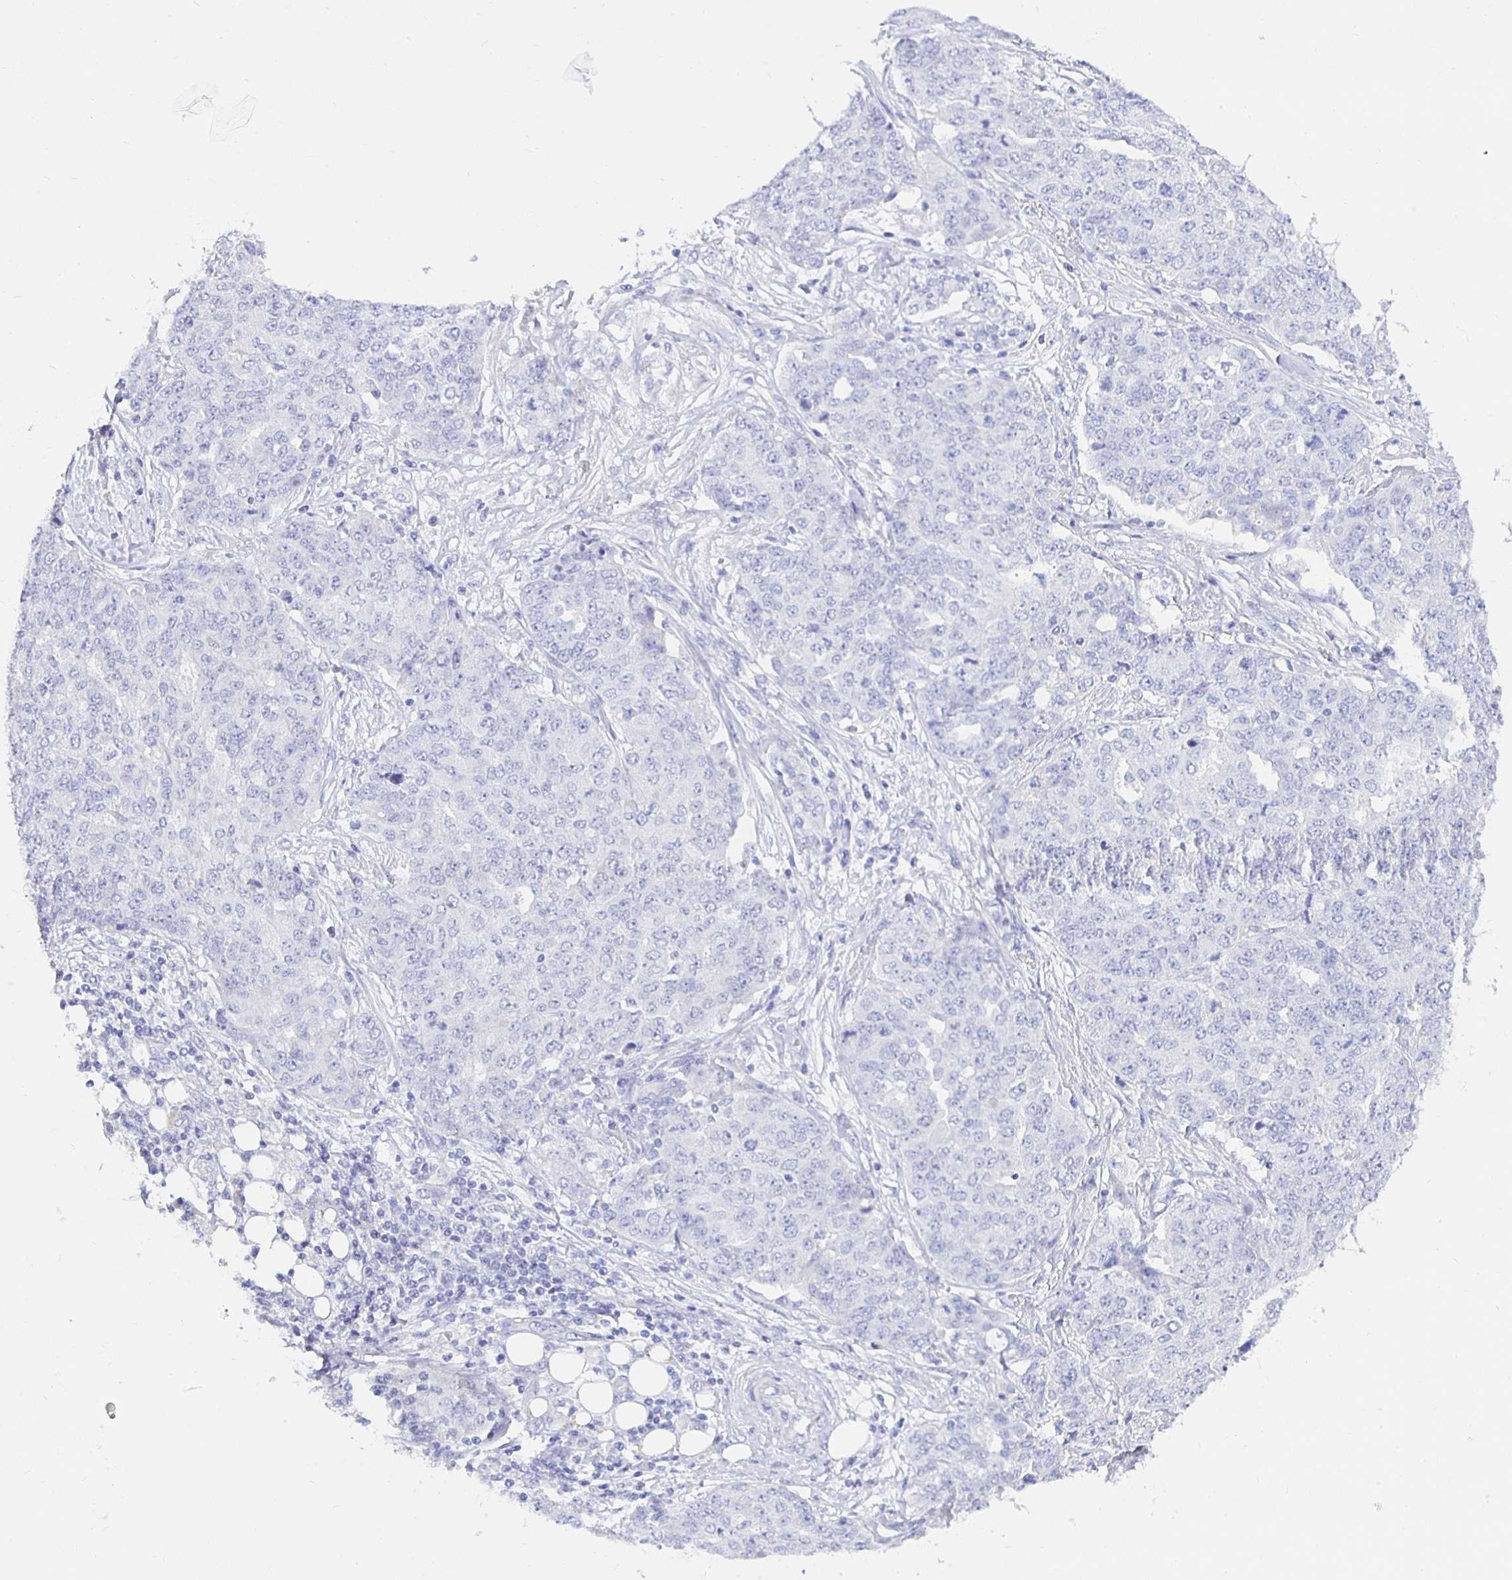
{"staining": {"intensity": "negative", "quantity": "none", "location": "none"}, "tissue": "ovarian cancer", "cell_type": "Tumor cells", "image_type": "cancer", "snomed": [{"axis": "morphology", "description": "Cystadenocarcinoma, serous, NOS"}, {"axis": "topography", "description": "Soft tissue"}, {"axis": "topography", "description": "Ovary"}], "caption": "Immunohistochemistry micrograph of ovarian cancer stained for a protein (brown), which demonstrates no positivity in tumor cells.", "gene": "UMOD", "patient": {"sex": "female", "age": 57}}